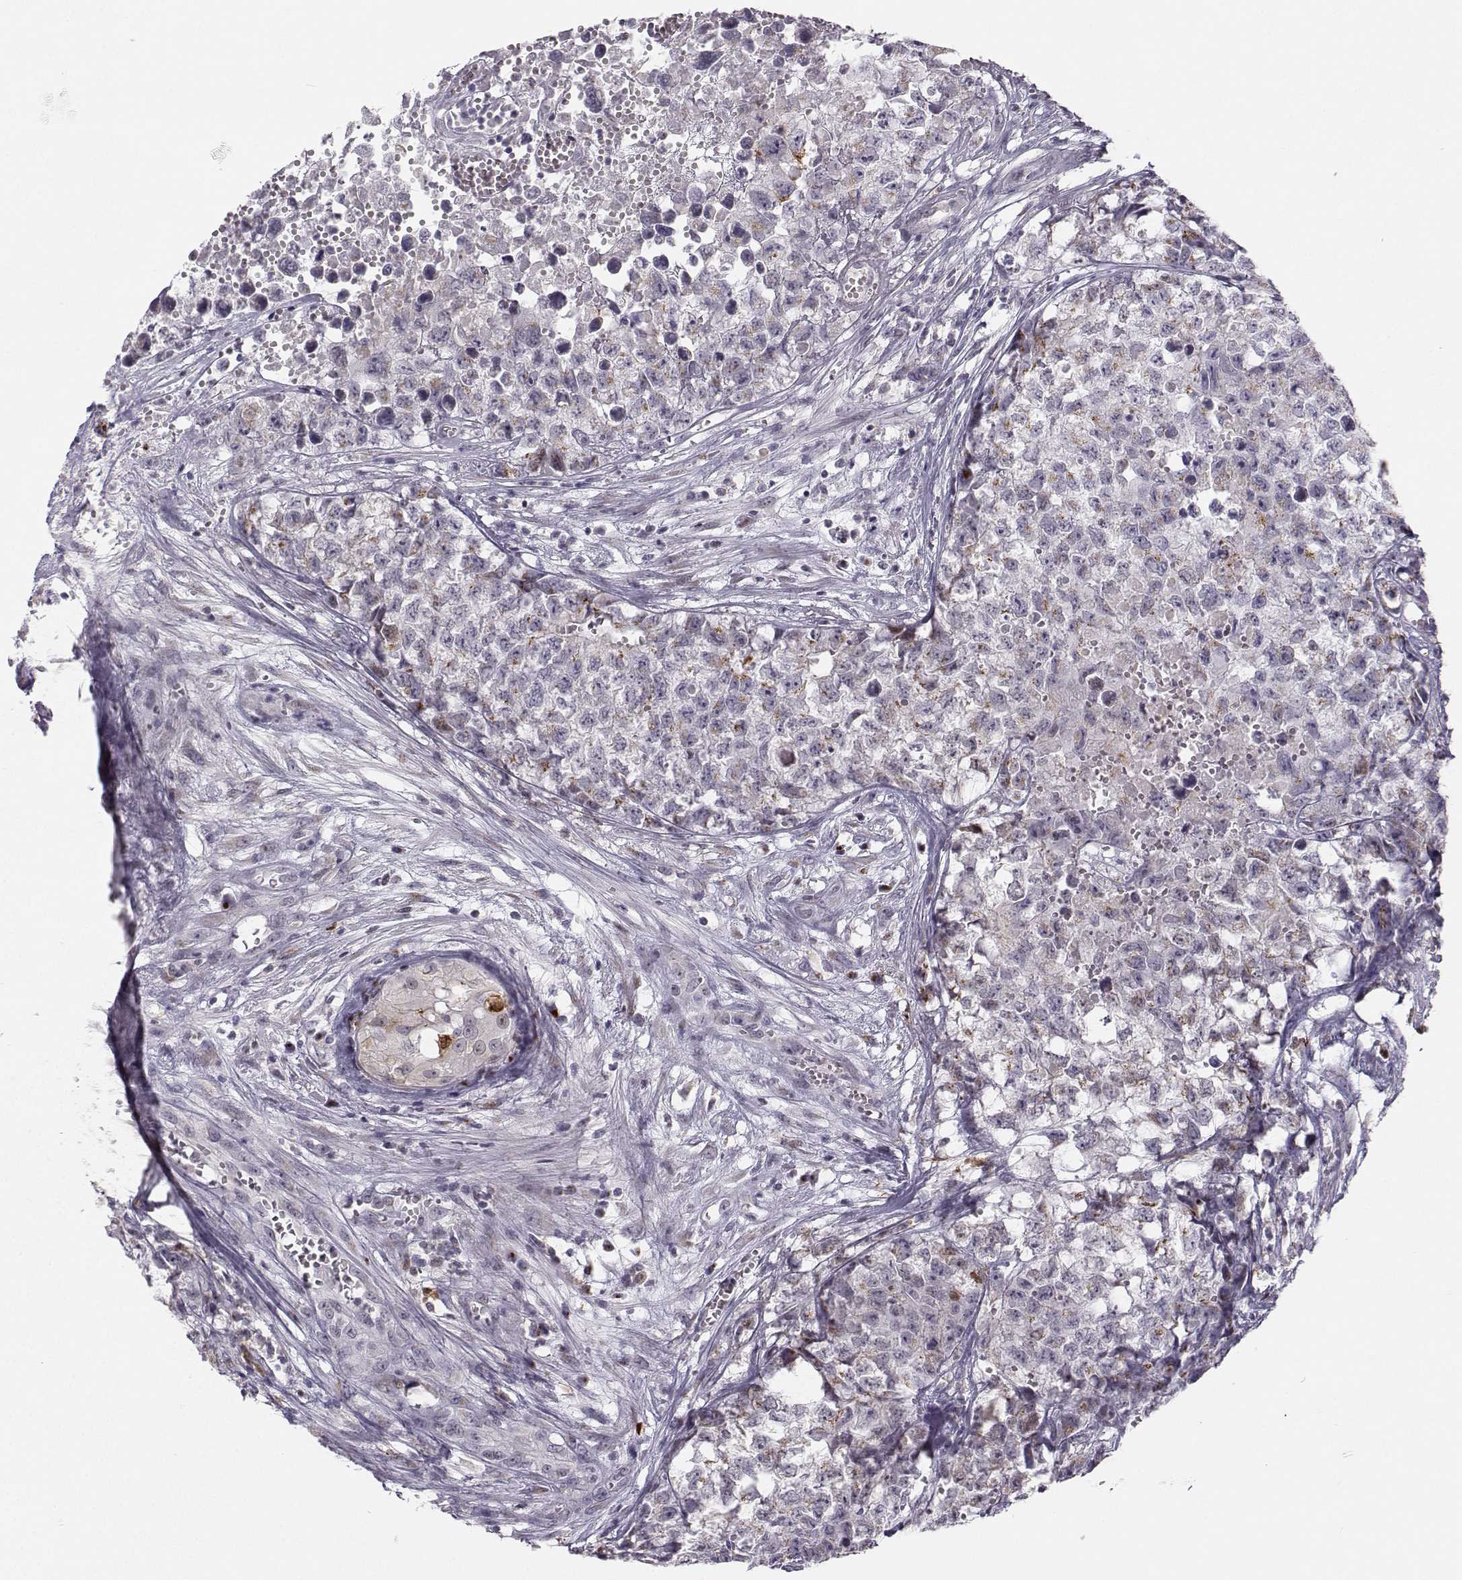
{"staining": {"intensity": "moderate", "quantity": "<25%", "location": "cytoplasmic/membranous"}, "tissue": "testis cancer", "cell_type": "Tumor cells", "image_type": "cancer", "snomed": [{"axis": "morphology", "description": "Seminoma, NOS"}, {"axis": "morphology", "description": "Carcinoma, Embryonal, NOS"}, {"axis": "topography", "description": "Testis"}], "caption": "This image displays immunohistochemistry (IHC) staining of embryonal carcinoma (testis), with low moderate cytoplasmic/membranous staining in about <25% of tumor cells.", "gene": "HTR7", "patient": {"sex": "male", "age": 22}}